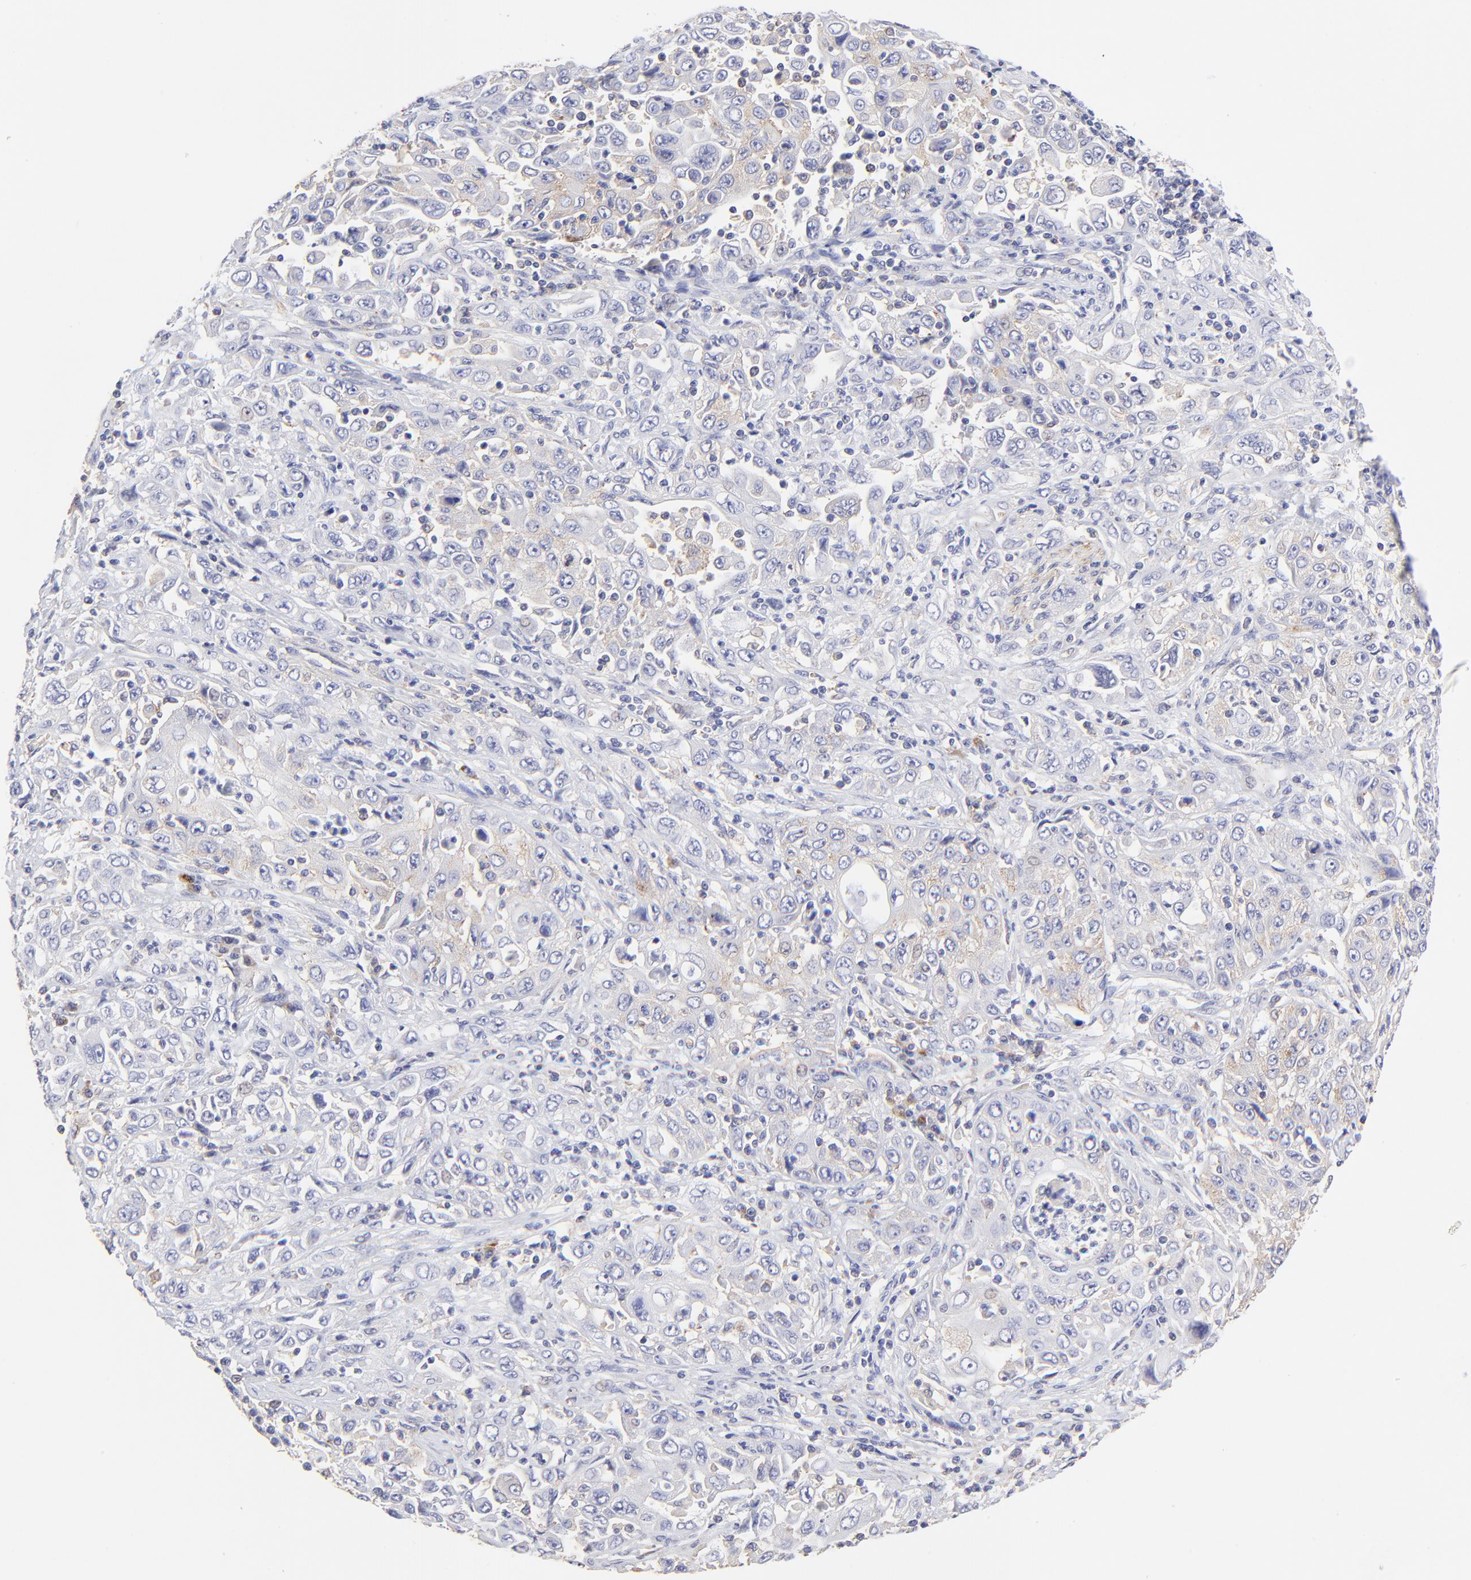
{"staining": {"intensity": "weak", "quantity": "<25%", "location": "cytoplasmic/membranous"}, "tissue": "pancreatic cancer", "cell_type": "Tumor cells", "image_type": "cancer", "snomed": [{"axis": "morphology", "description": "Adenocarcinoma, NOS"}, {"axis": "topography", "description": "Pancreas"}], "caption": "Pancreatic cancer was stained to show a protein in brown. There is no significant positivity in tumor cells. The staining was performed using DAB to visualize the protein expression in brown, while the nuclei were stained in blue with hematoxylin (Magnification: 20x).", "gene": "LHFPL1", "patient": {"sex": "male", "age": 70}}